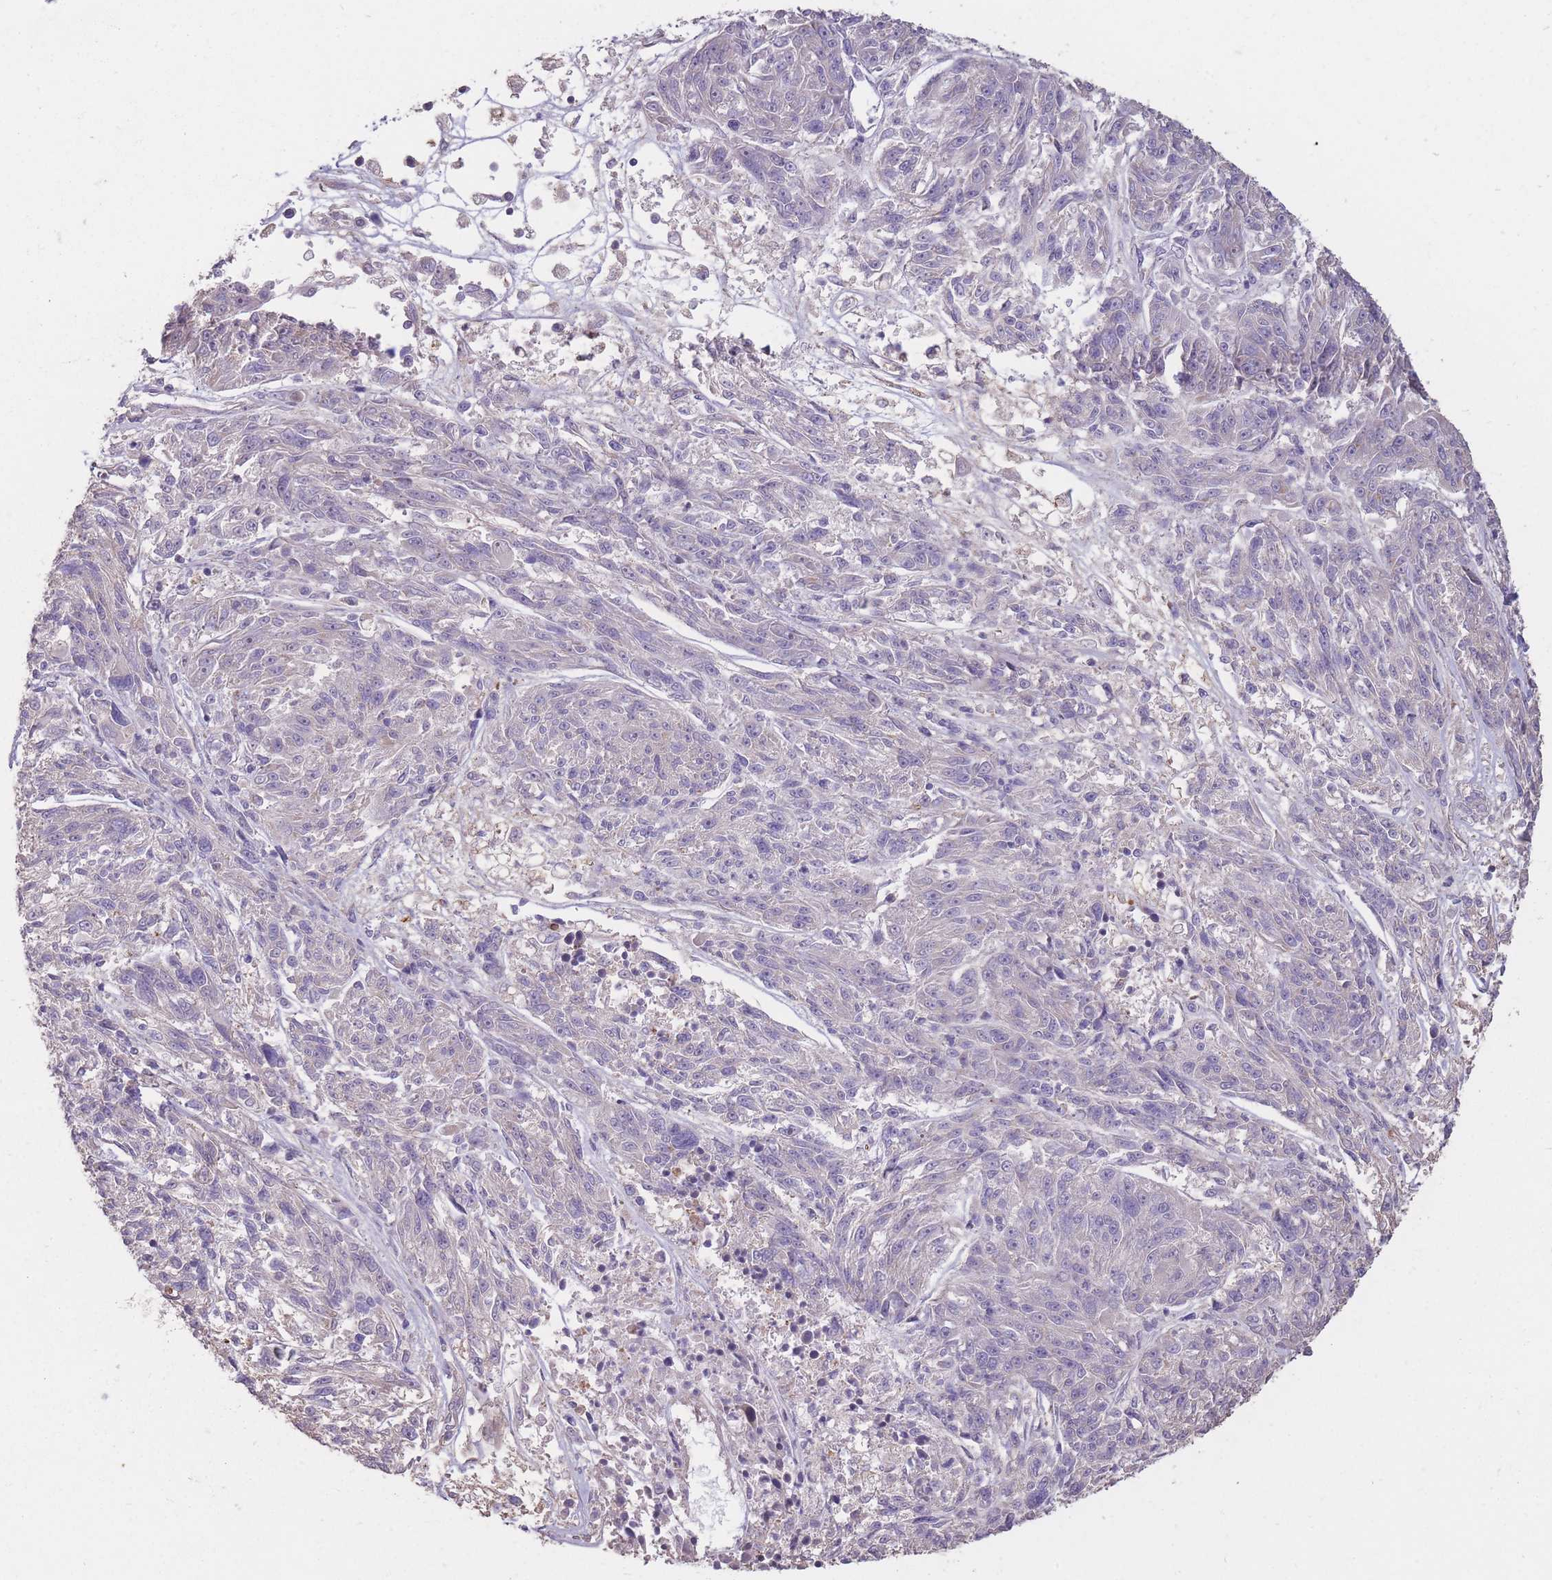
{"staining": {"intensity": "negative", "quantity": "none", "location": "none"}, "tissue": "melanoma", "cell_type": "Tumor cells", "image_type": "cancer", "snomed": [{"axis": "morphology", "description": "Malignant melanoma, NOS"}, {"axis": "topography", "description": "Skin"}], "caption": "A micrograph of human malignant melanoma is negative for staining in tumor cells.", "gene": "RSPH10B", "patient": {"sex": "male", "age": 53}}